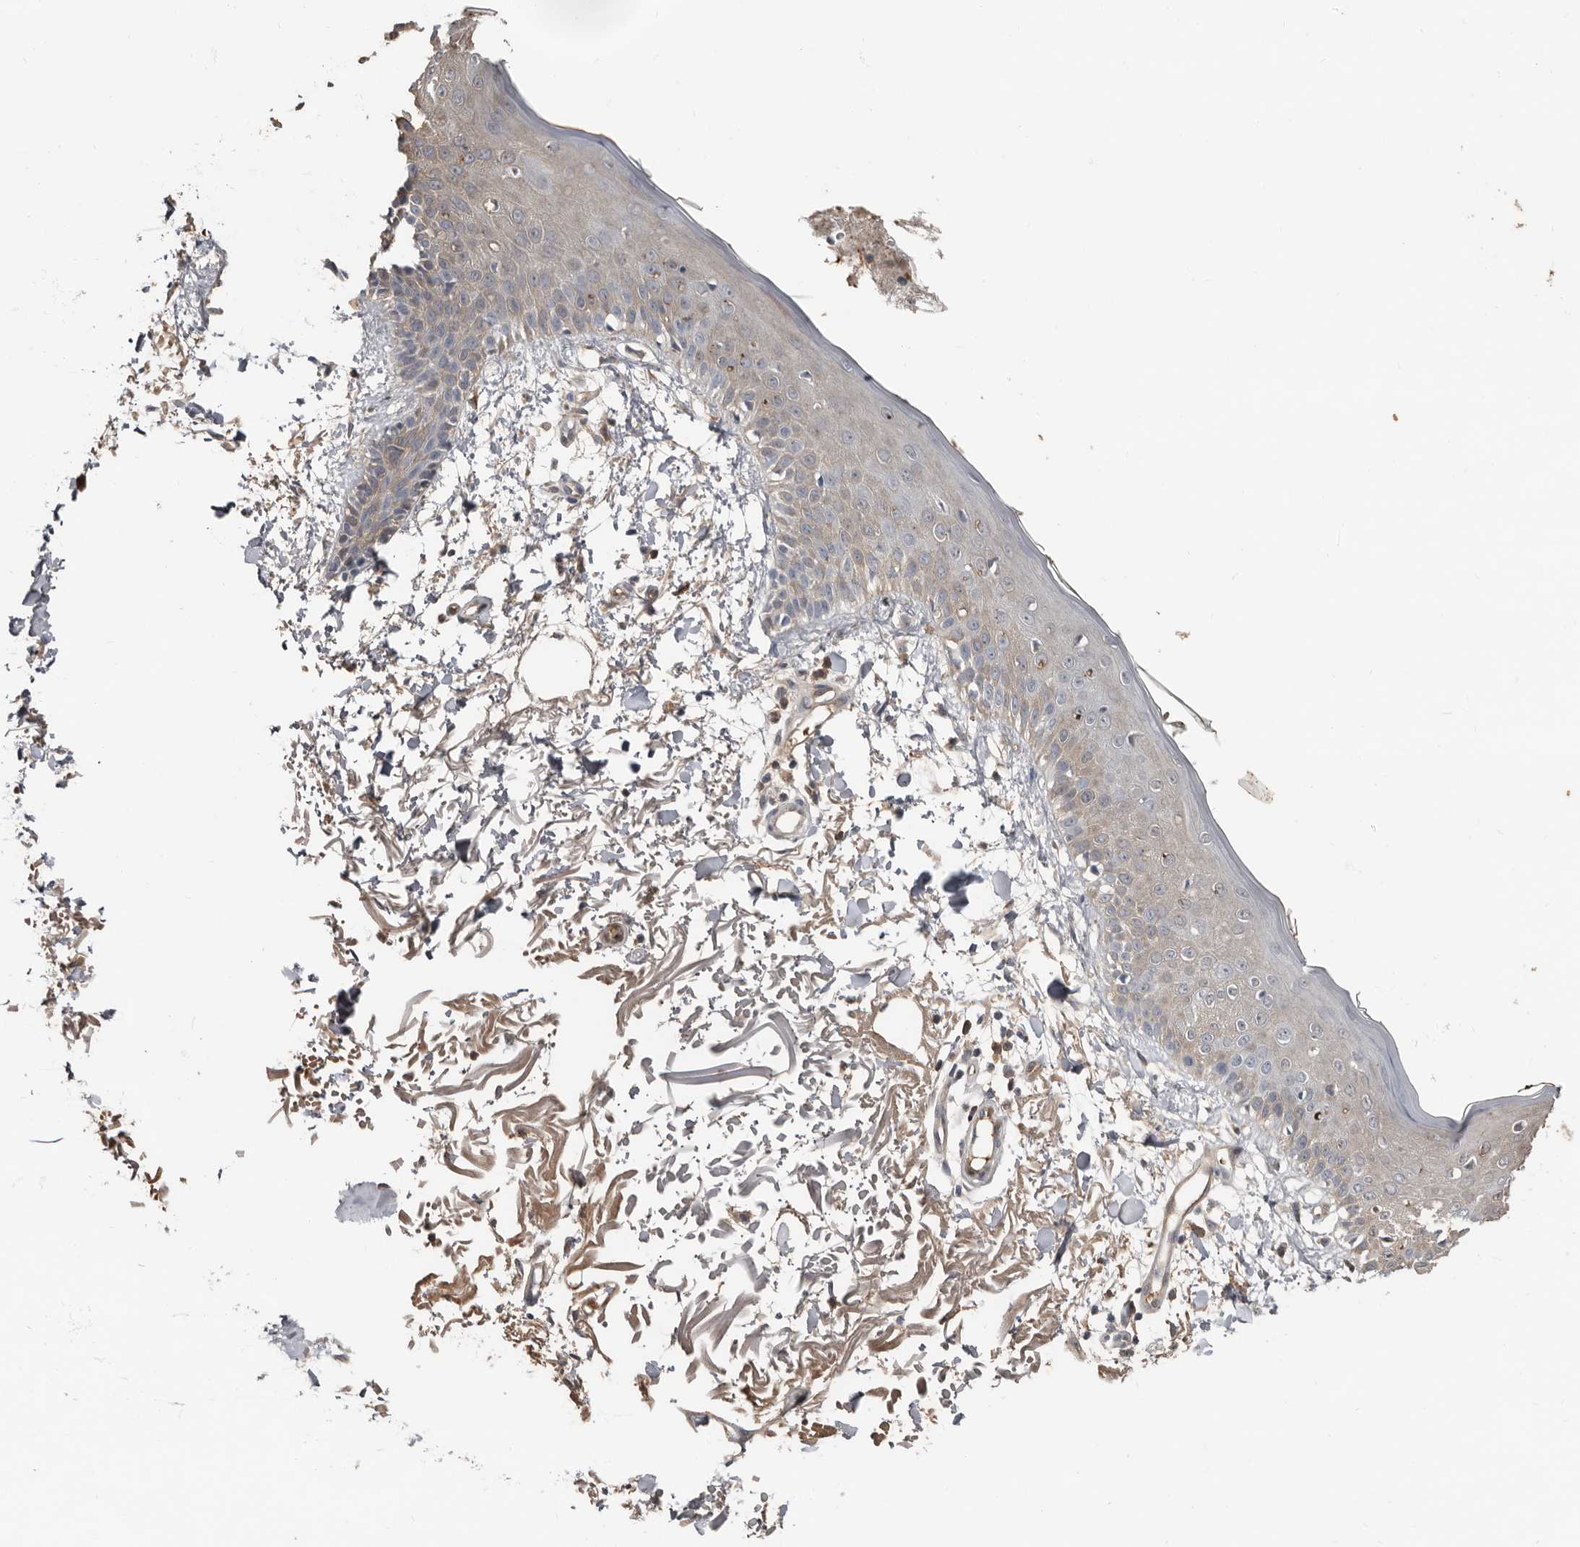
{"staining": {"intensity": "weak", "quantity": ">75%", "location": "cytoplasmic/membranous"}, "tissue": "skin", "cell_type": "Fibroblasts", "image_type": "normal", "snomed": [{"axis": "morphology", "description": "Normal tissue, NOS"}, {"axis": "morphology", "description": "Squamous cell carcinoma, NOS"}, {"axis": "topography", "description": "Skin"}, {"axis": "topography", "description": "Peripheral nerve tissue"}], "caption": "This is an image of IHC staining of unremarkable skin, which shows weak staining in the cytoplasmic/membranous of fibroblasts.", "gene": "LRGUK", "patient": {"sex": "male", "age": 83}}